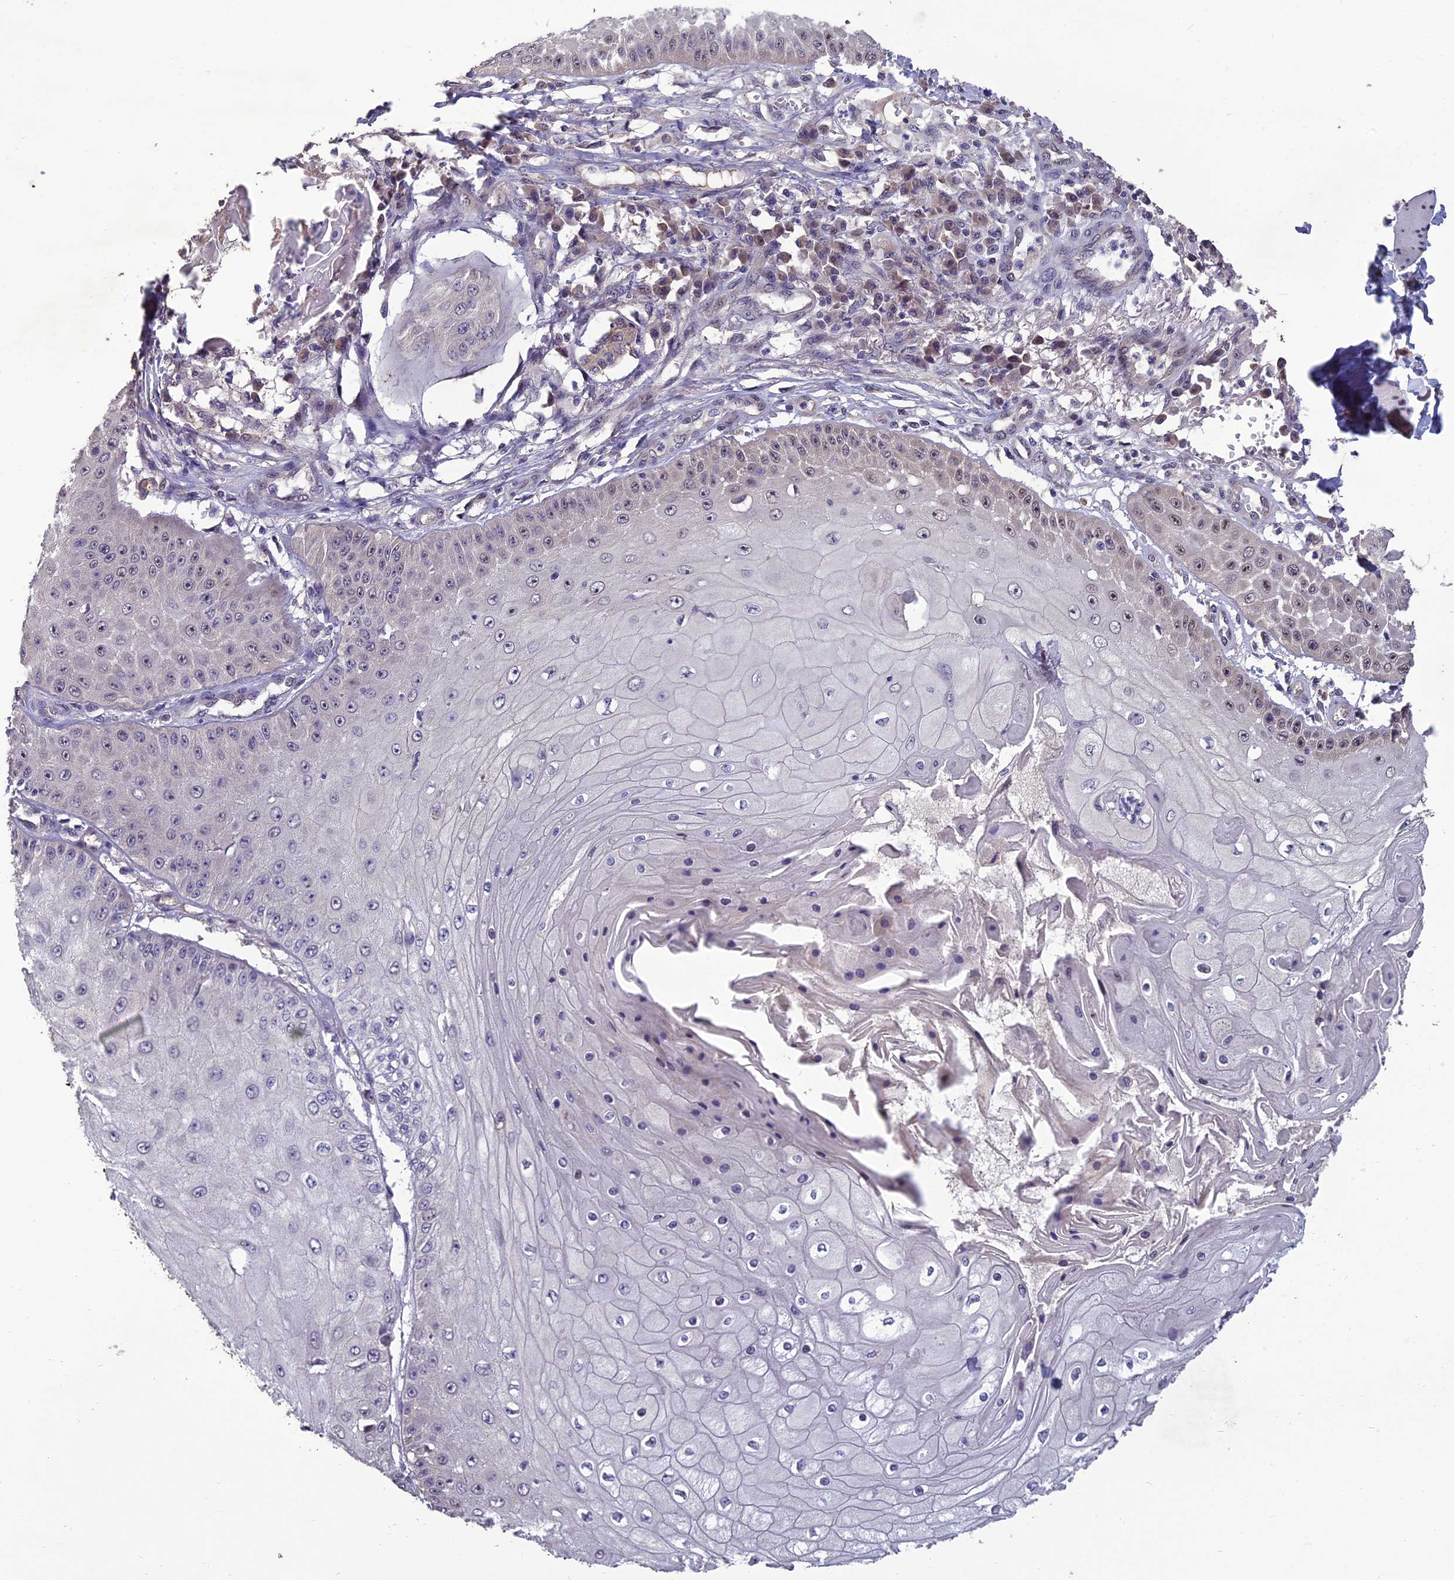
{"staining": {"intensity": "negative", "quantity": "none", "location": "none"}, "tissue": "skin cancer", "cell_type": "Tumor cells", "image_type": "cancer", "snomed": [{"axis": "morphology", "description": "Squamous cell carcinoma, NOS"}, {"axis": "topography", "description": "Skin"}], "caption": "Tumor cells show no significant staining in skin cancer (squamous cell carcinoma).", "gene": "GRWD1", "patient": {"sex": "male", "age": 70}}